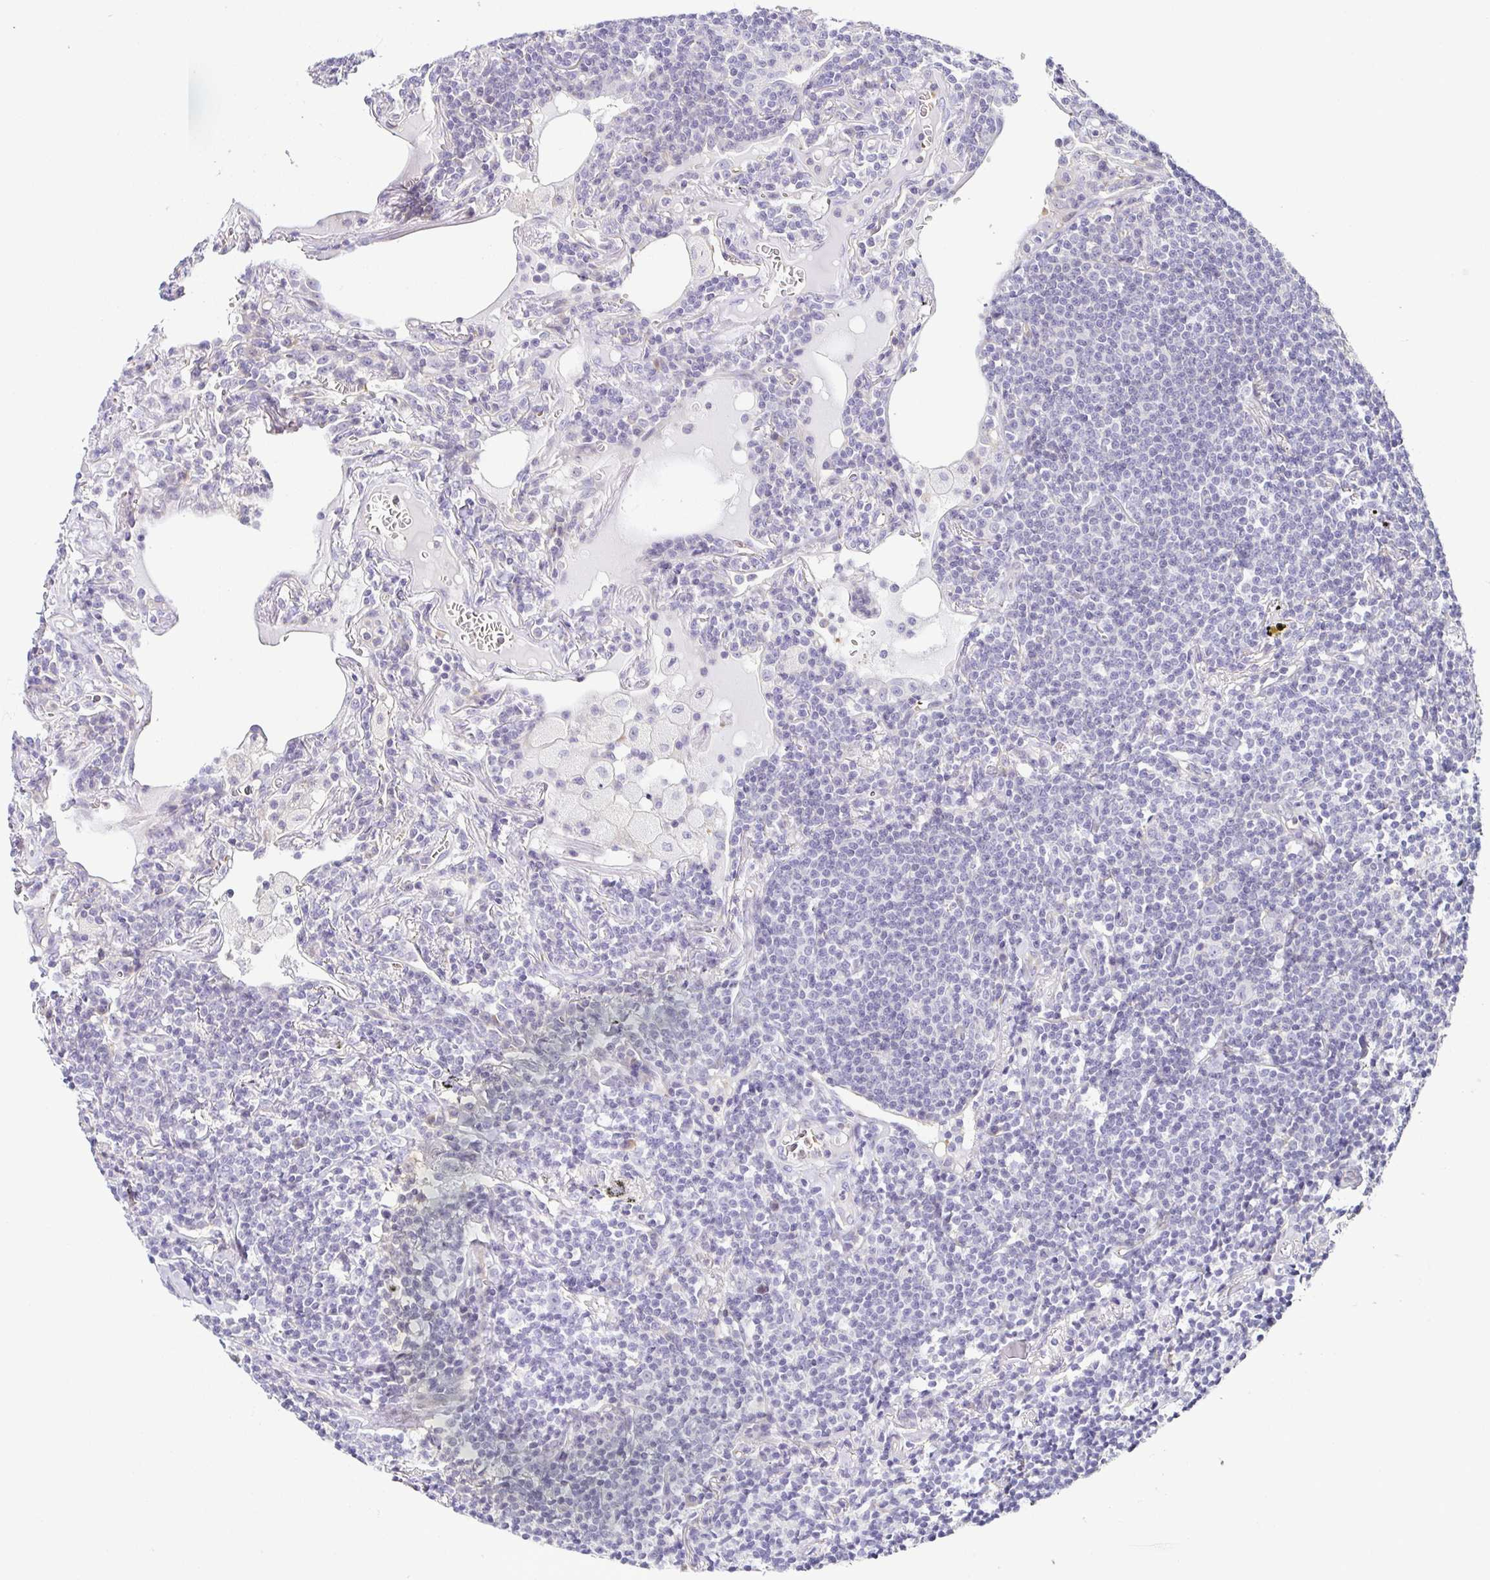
{"staining": {"intensity": "negative", "quantity": "none", "location": "none"}, "tissue": "lymphoma", "cell_type": "Tumor cells", "image_type": "cancer", "snomed": [{"axis": "morphology", "description": "Malignant lymphoma, non-Hodgkin's type, Low grade"}, {"axis": "topography", "description": "Lung"}], "caption": "Immunohistochemistry of human lymphoma shows no positivity in tumor cells.", "gene": "FAM162B", "patient": {"sex": "female", "age": 71}}